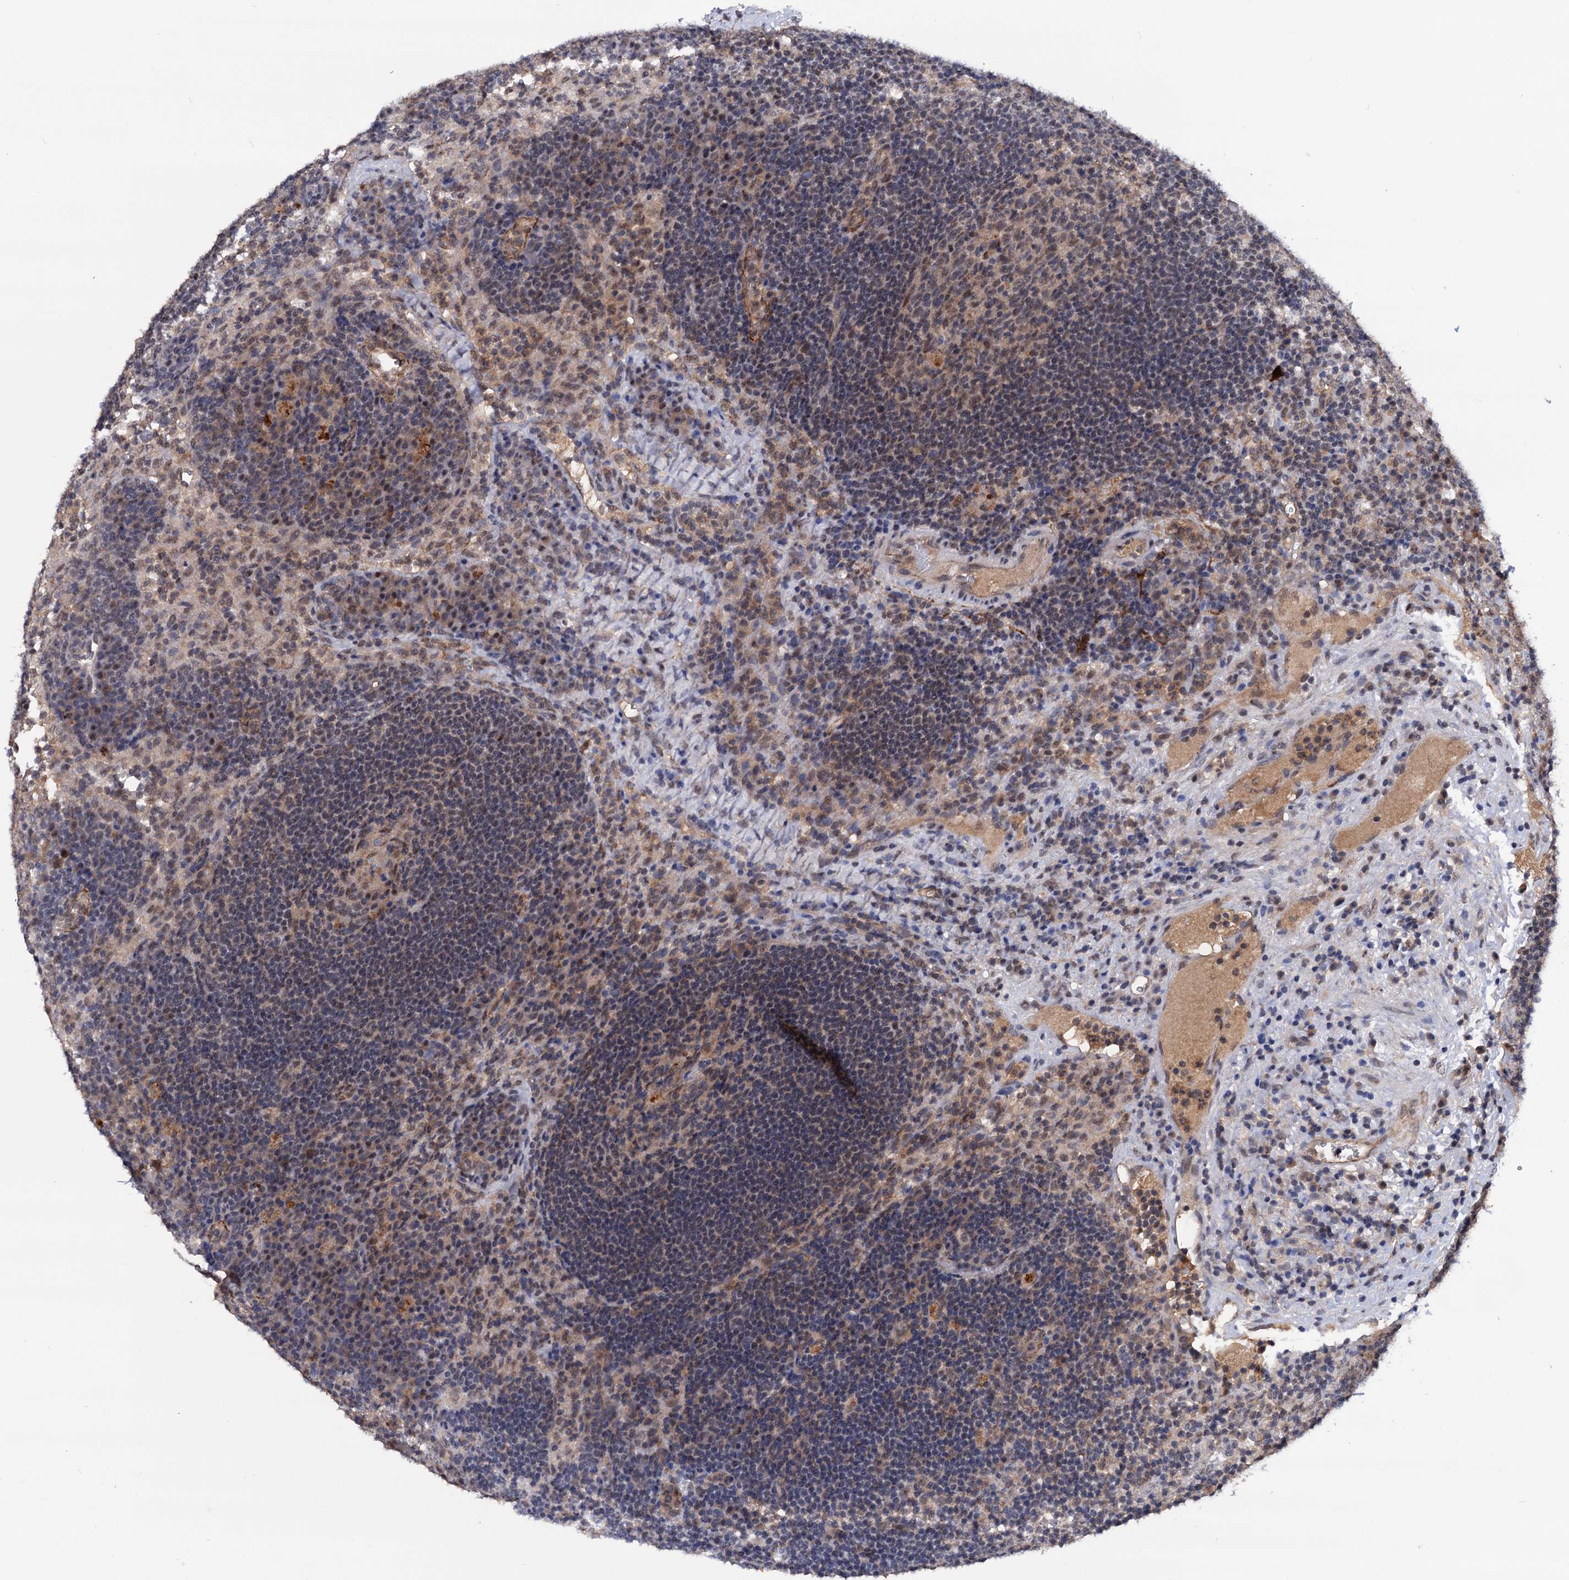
{"staining": {"intensity": "weak", "quantity": "<25%", "location": "cytoplasmic/membranous,nuclear"}, "tissue": "lymph node", "cell_type": "Germinal center cells", "image_type": "normal", "snomed": [{"axis": "morphology", "description": "Normal tissue, NOS"}, {"axis": "topography", "description": "Lymph node"}], "caption": "DAB (3,3'-diaminobenzidine) immunohistochemical staining of unremarkable human lymph node exhibits no significant expression in germinal center cells.", "gene": "TBC1D12", "patient": {"sex": "female", "age": 70}}